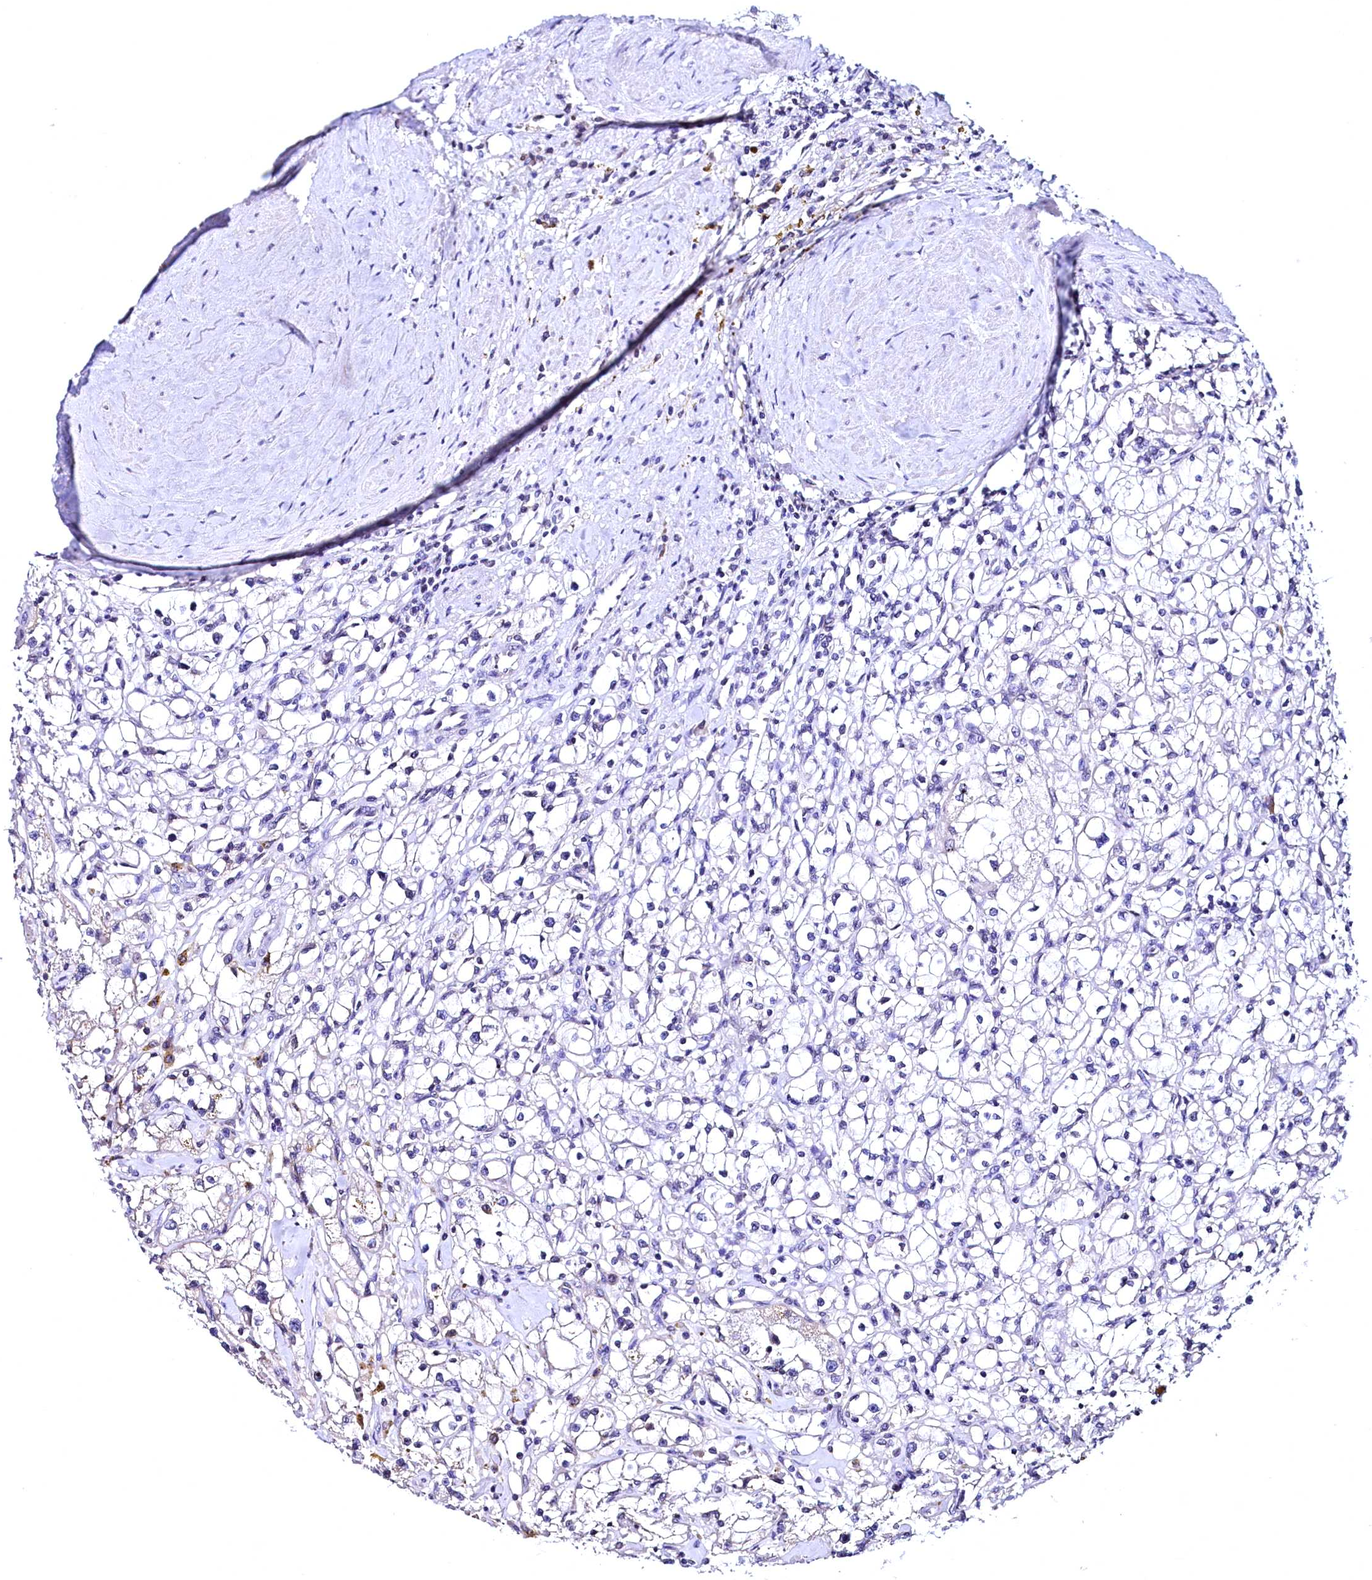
{"staining": {"intensity": "negative", "quantity": "none", "location": "none"}, "tissue": "renal cancer", "cell_type": "Tumor cells", "image_type": "cancer", "snomed": [{"axis": "morphology", "description": "Adenocarcinoma, NOS"}, {"axis": "topography", "description": "Kidney"}], "caption": "Immunohistochemistry of human renal adenocarcinoma reveals no expression in tumor cells.", "gene": "HAND1", "patient": {"sex": "male", "age": 56}}